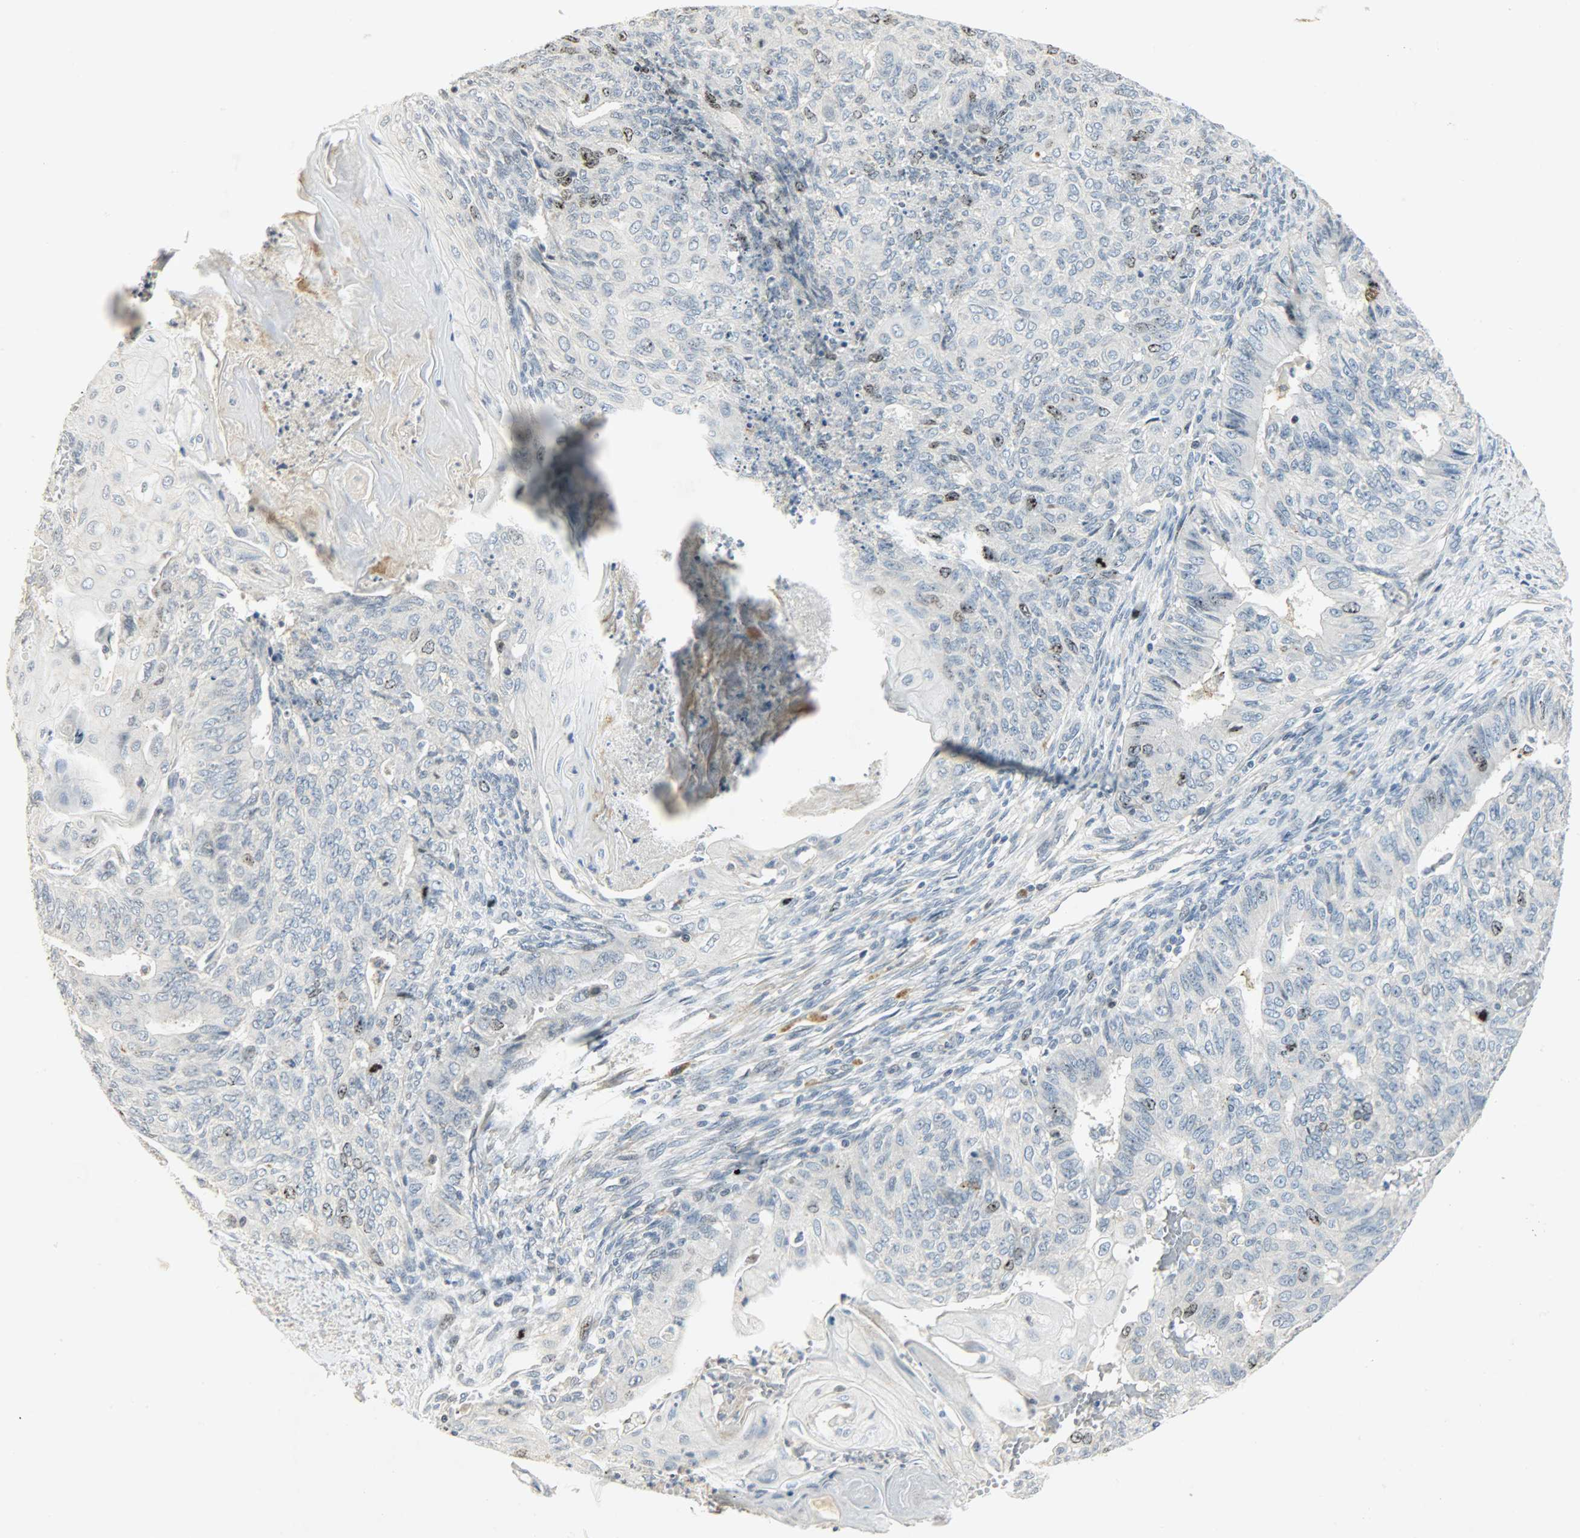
{"staining": {"intensity": "moderate", "quantity": "<25%", "location": "nuclear"}, "tissue": "endometrial cancer", "cell_type": "Tumor cells", "image_type": "cancer", "snomed": [{"axis": "morphology", "description": "Neoplasm, malignant, NOS"}, {"axis": "topography", "description": "Endometrium"}], "caption": "This is an image of immunohistochemistry (IHC) staining of endometrial cancer, which shows moderate positivity in the nuclear of tumor cells.", "gene": "AURKB", "patient": {"sex": "female", "age": 74}}